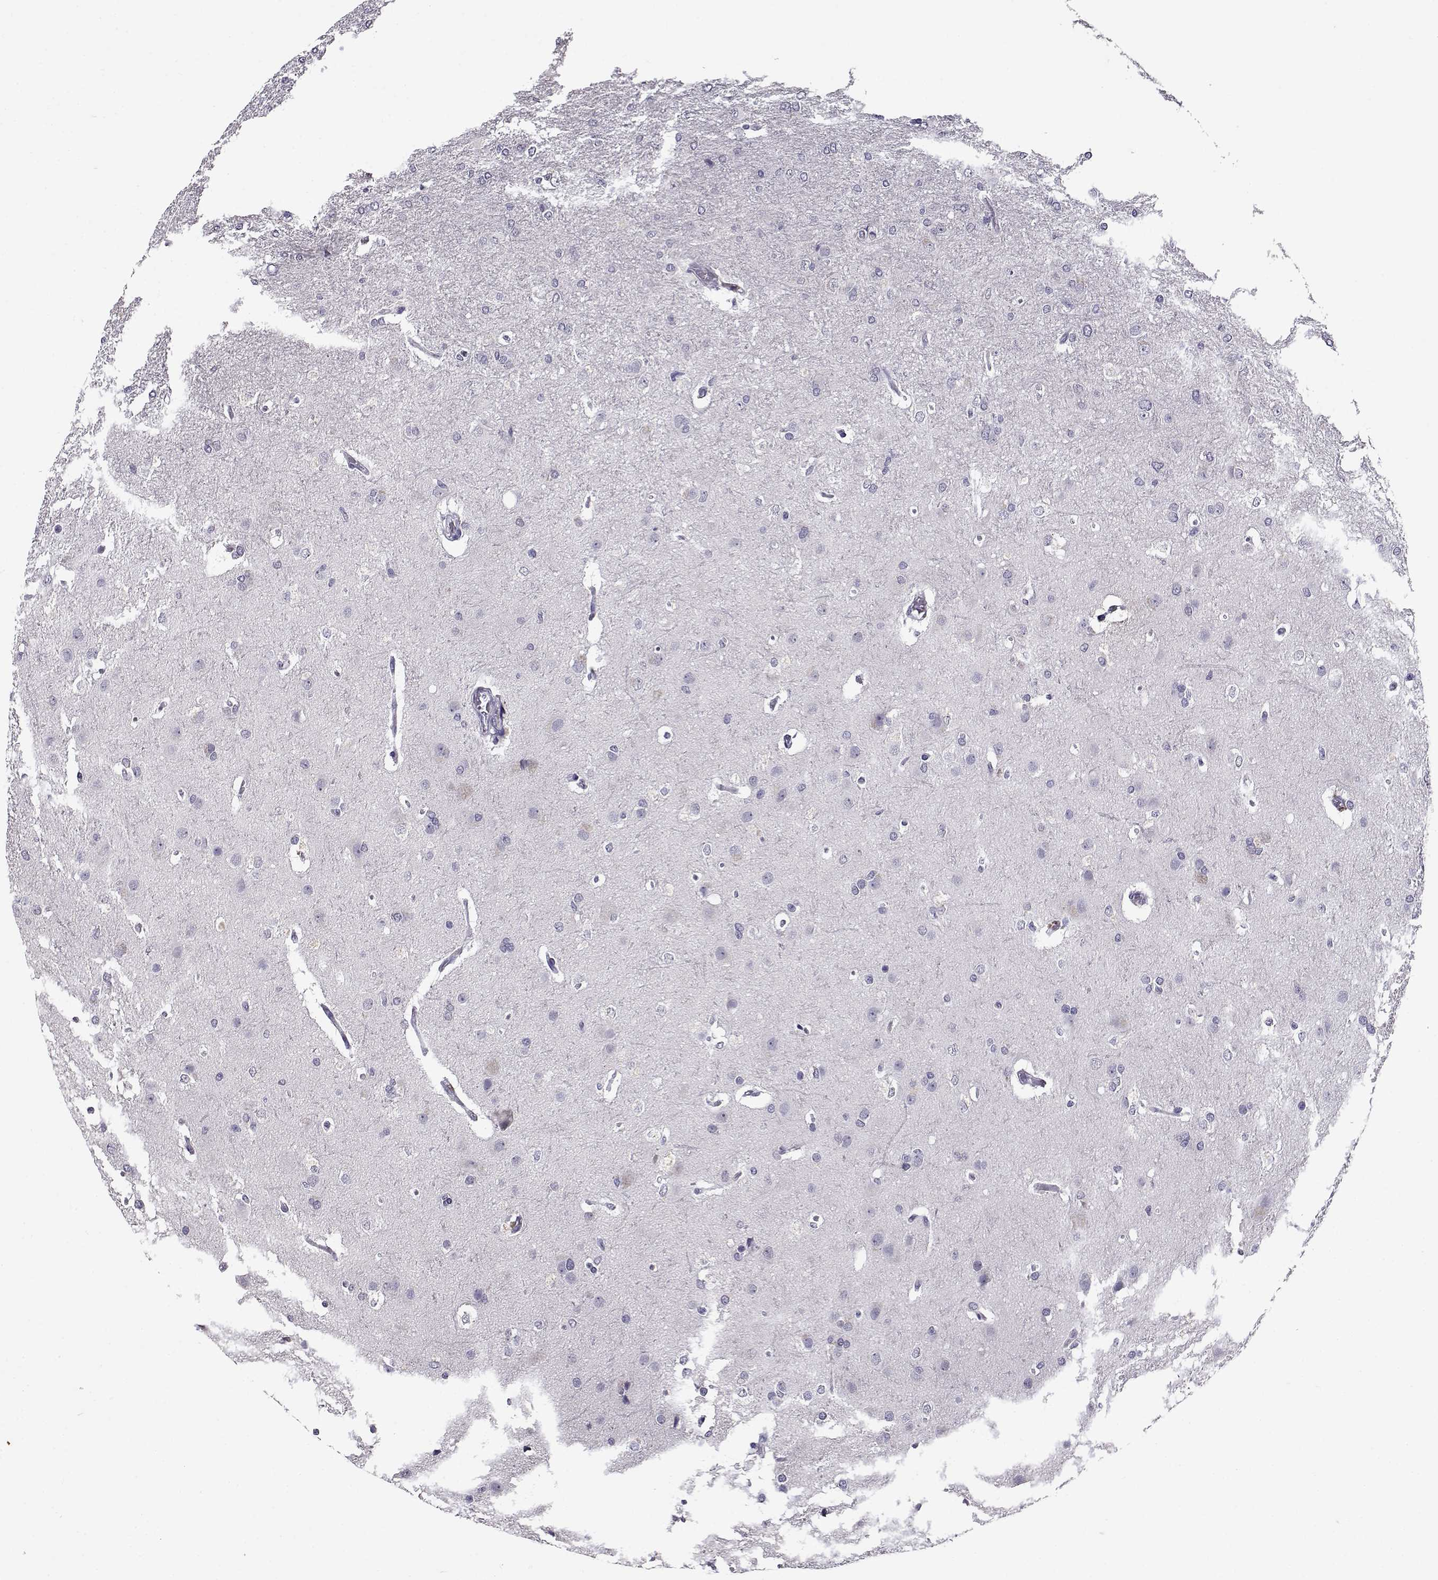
{"staining": {"intensity": "negative", "quantity": "none", "location": "none"}, "tissue": "glioma", "cell_type": "Tumor cells", "image_type": "cancer", "snomed": [{"axis": "morphology", "description": "Glioma, malignant, High grade"}, {"axis": "topography", "description": "Brain"}], "caption": "IHC histopathology image of human glioma stained for a protein (brown), which reveals no expression in tumor cells.", "gene": "RHOXF2", "patient": {"sex": "male", "age": 68}}